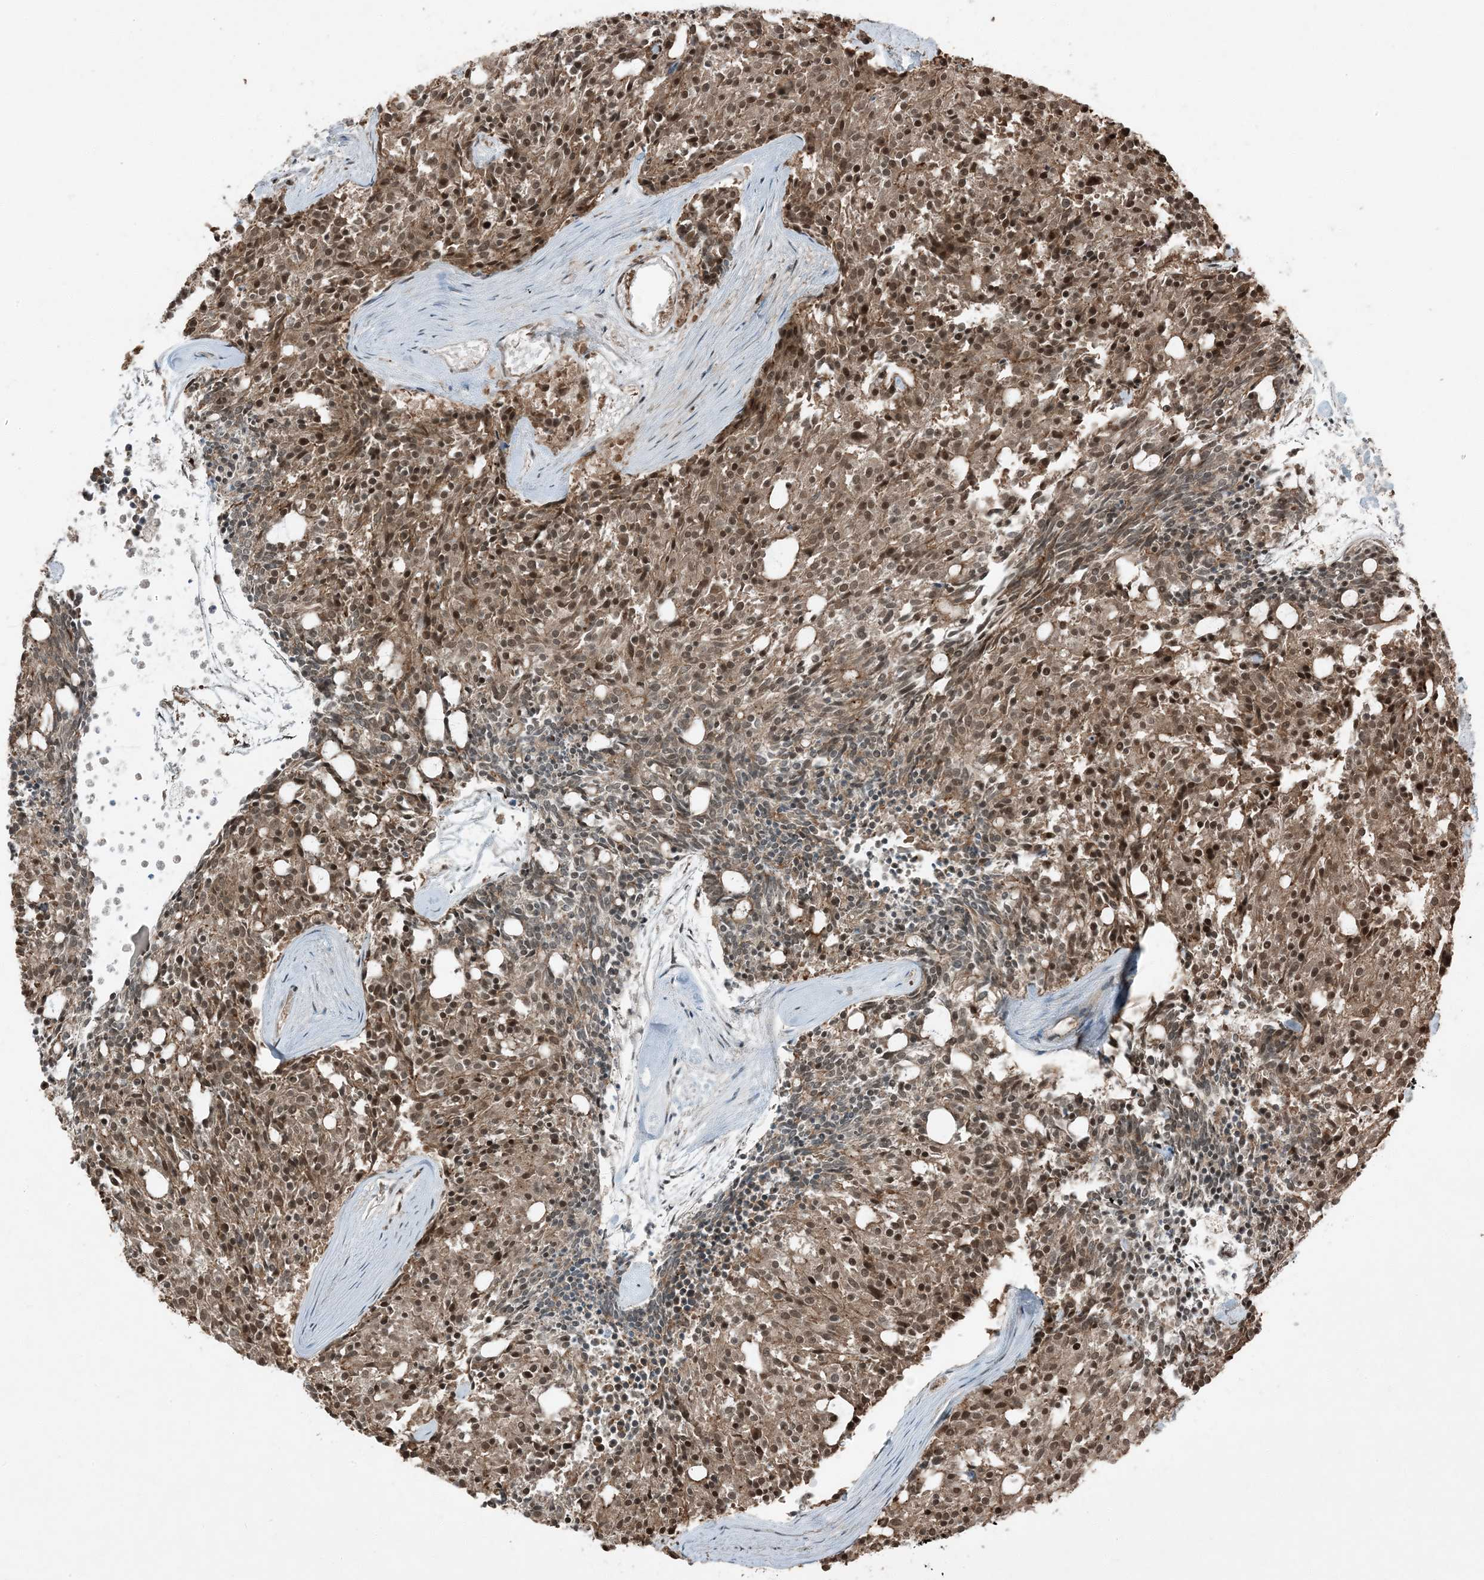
{"staining": {"intensity": "moderate", "quantity": ">75%", "location": "cytoplasmic/membranous,nuclear"}, "tissue": "carcinoid", "cell_type": "Tumor cells", "image_type": "cancer", "snomed": [{"axis": "morphology", "description": "Carcinoid, malignant, NOS"}, {"axis": "topography", "description": "Pancreas"}], "caption": "Immunohistochemistry (DAB) staining of carcinoid displays moderate cytoplasmic/membranous and nuclear protein staining in about >75% of tumor cells.", "gene": "TRAPPC12", "patient": {"sex": "female", "age": 54}}